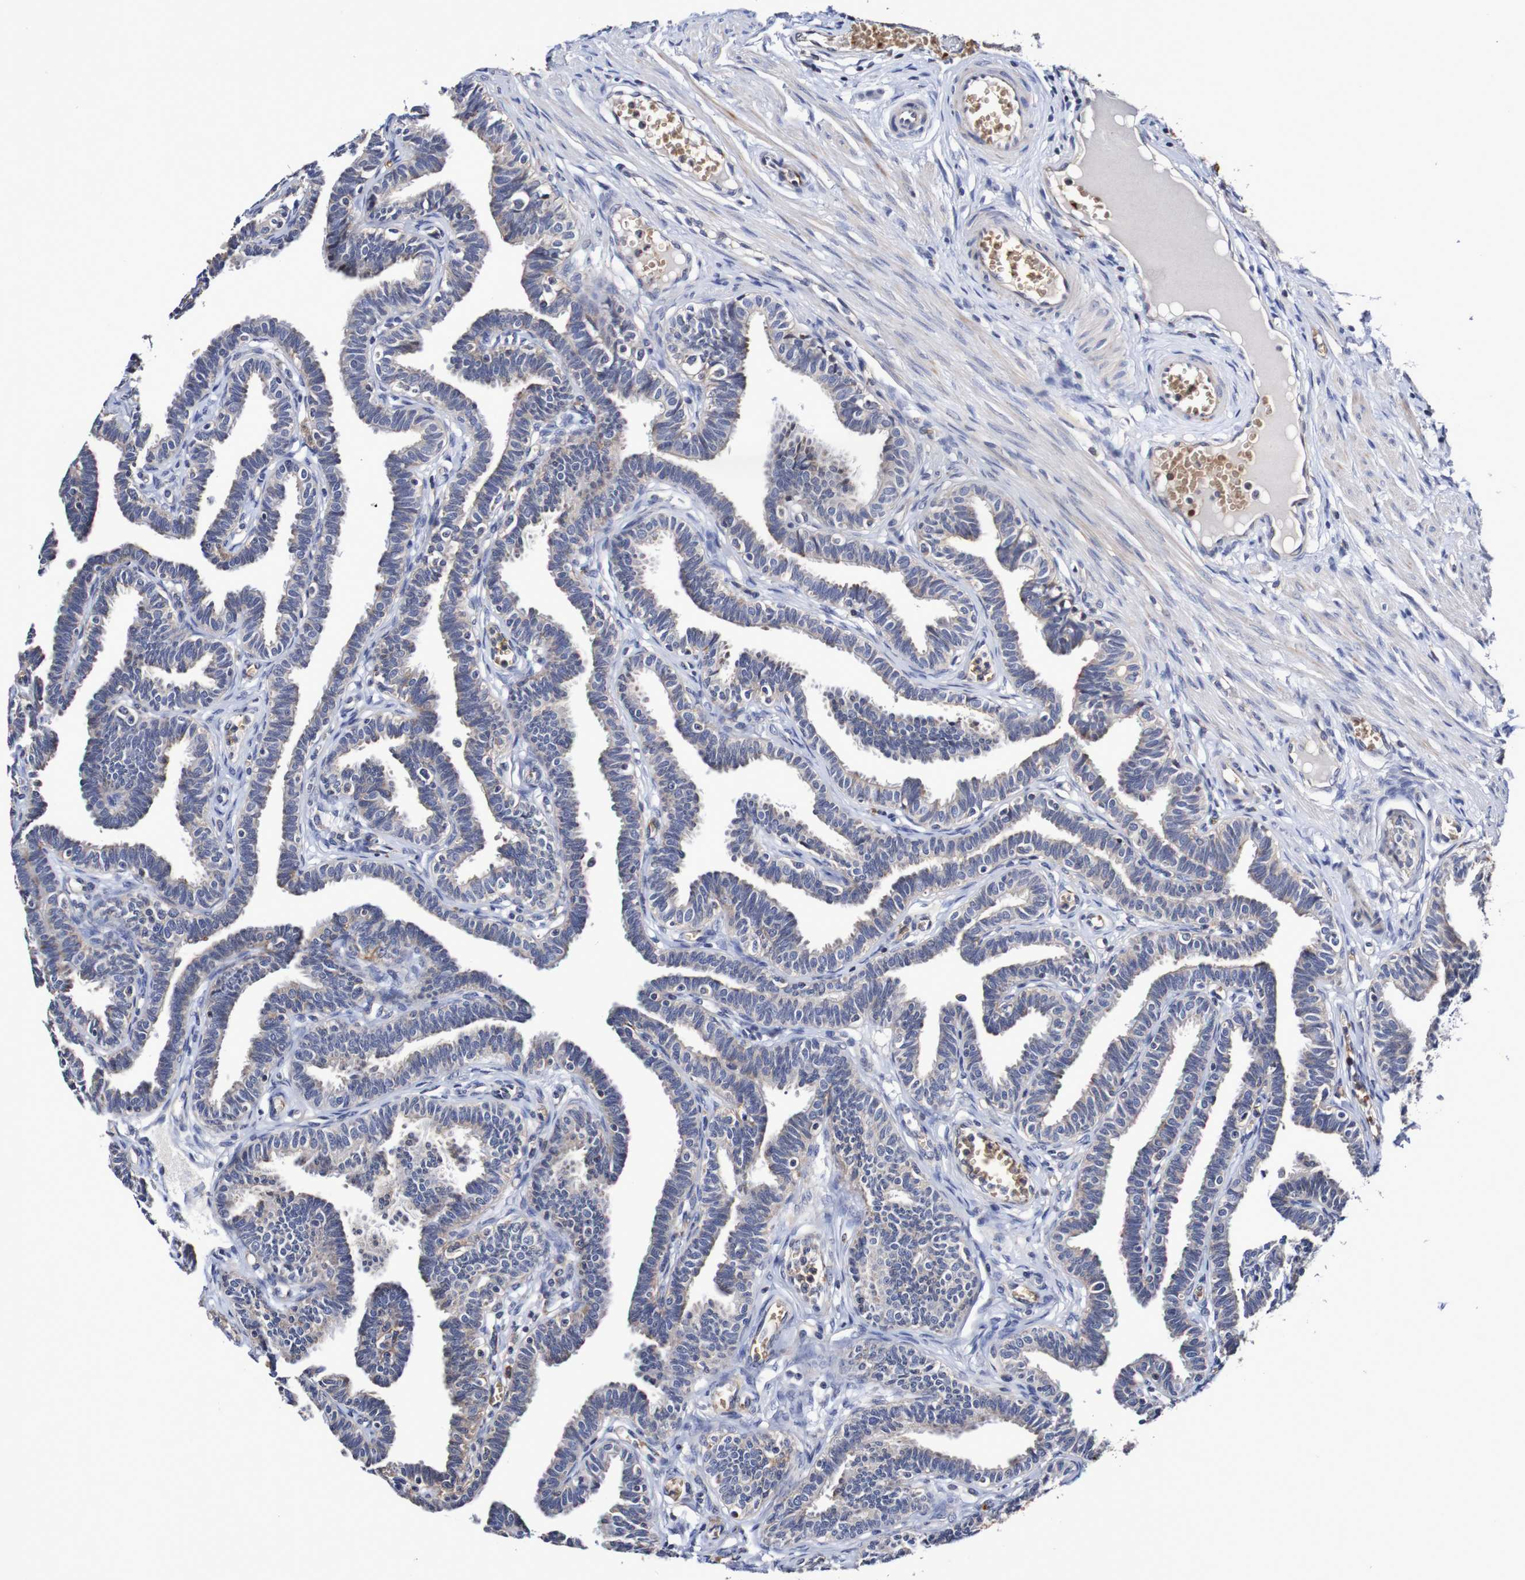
{"staining": {"intensity": "strong", "quantity": "25%-75%", "location": "cytoplasmic/membranous"}, "tissue": "fallopian tube", "cell_type": "Glandular cells", "image_type": "normal", "snomed": [{"axis": "morphology", "description": "Normal tissue, NOS"}, {"axis": "topography", "description": "Fallopian tube"}, {"axis": "topography", "description": "Ovary"}], "caption": "Immunohistochemistry (IHC) photomicrograph of benign human fallopian tube stained for a protein (brown), which reveals high levels of strong cytoplasmic/membranous staining in about 25%-75% of glandular cells.", "gene": "WNT4", "patient": {"sex": "female", "age": 23}}